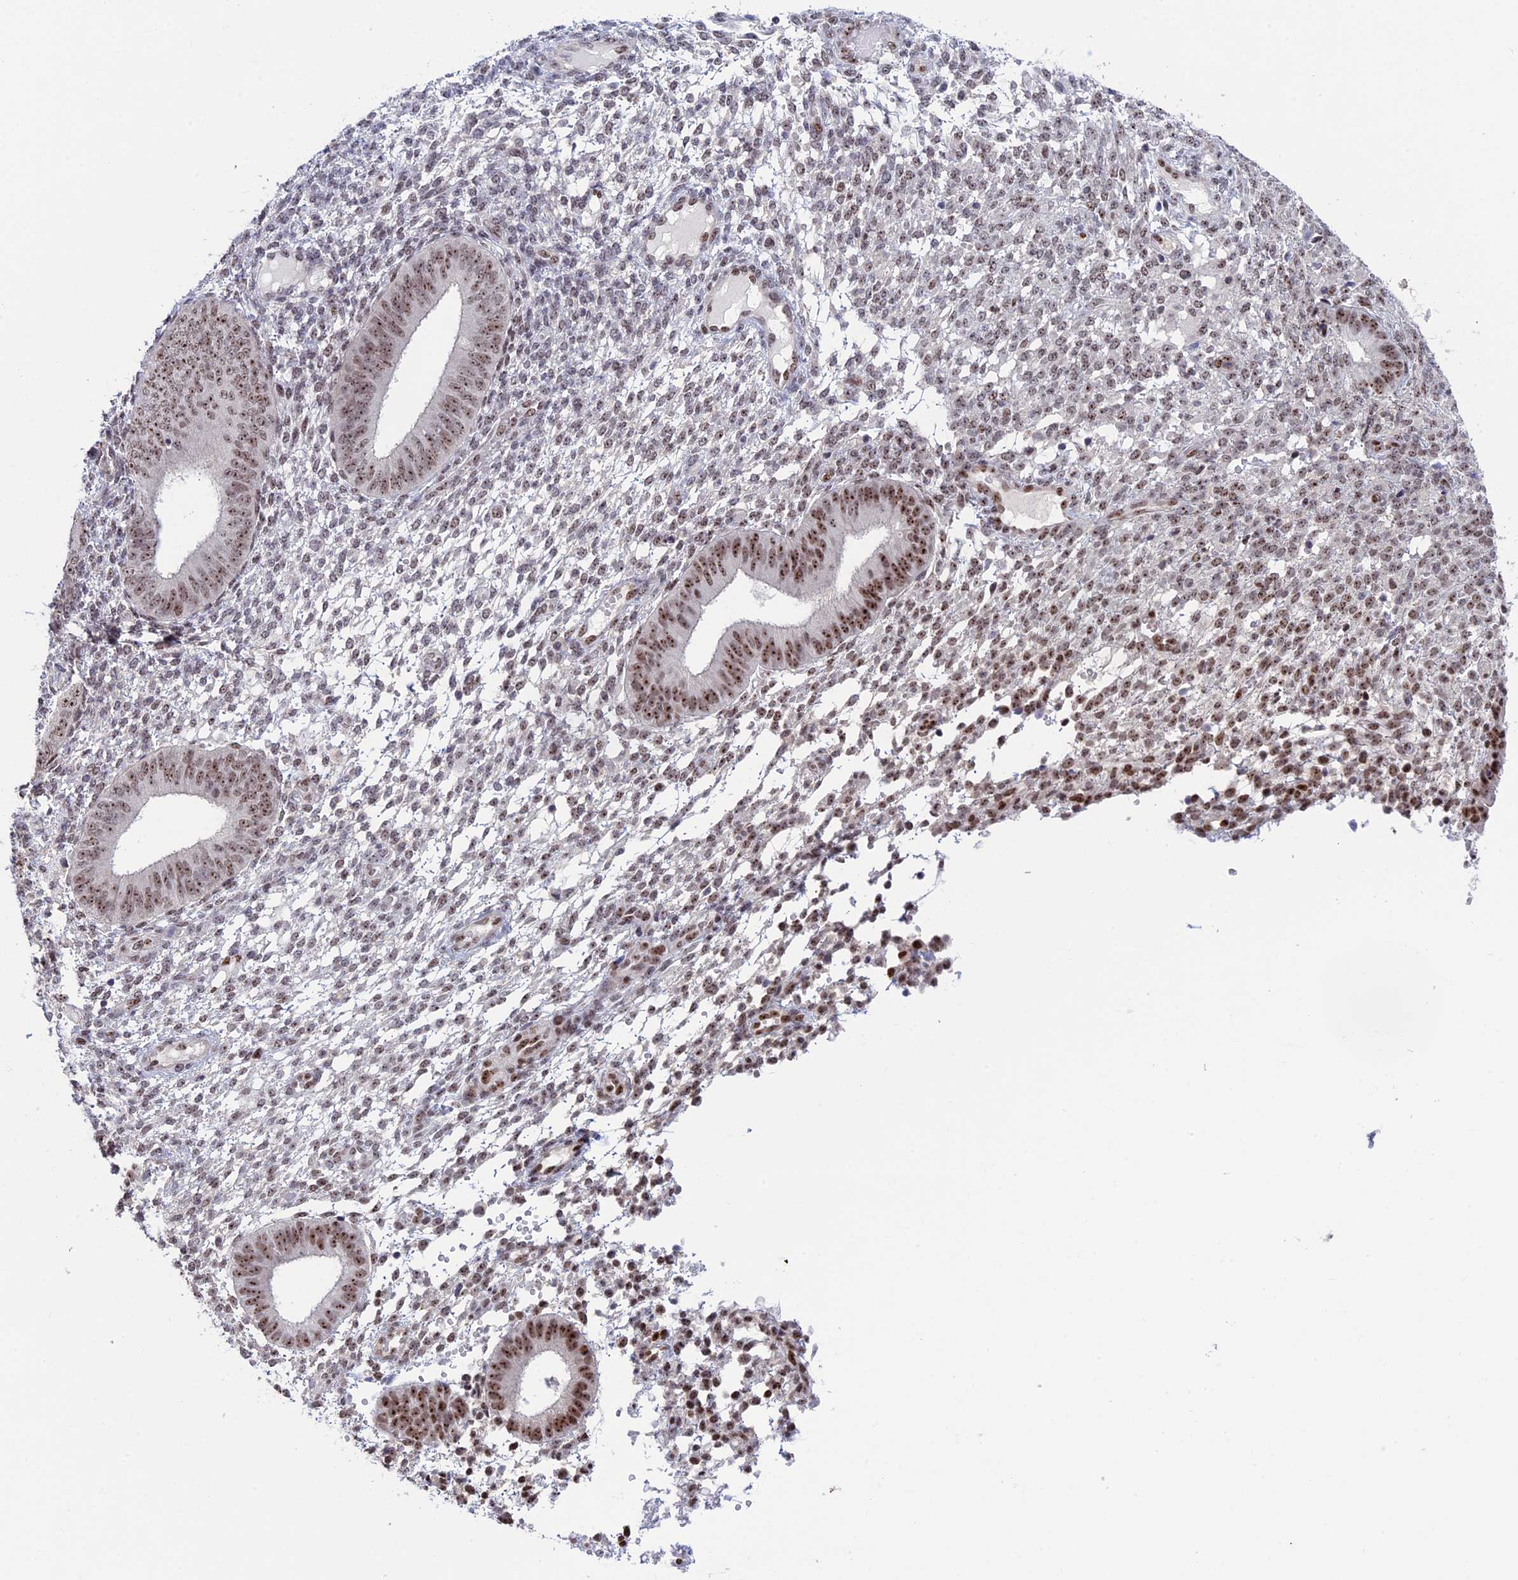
{"staining": {"intensity": "weak", "quantity": ">75%", "location": "nuclear"}, "tissue": "endometrium", "cell_type": "Cells in endometrial stroma", "image_type": "normal", "snomed": [{"axis": "morphology", "description": "Normal tissue, NOS"}, {"axis": "topography", "description": "Endometrium"}], "caption": "Immunohistochemical staining of benign endometrium displays >75% levels of weak nuclear protein expression in about >75% of cells in endometrial stroma. (DAB (3,3'-diaminobenzidine) IHC, brown staining for protein, blue staining for nuclei).", "gene": "CCDC86", "patient": {"sex": "female", "age": 49}}